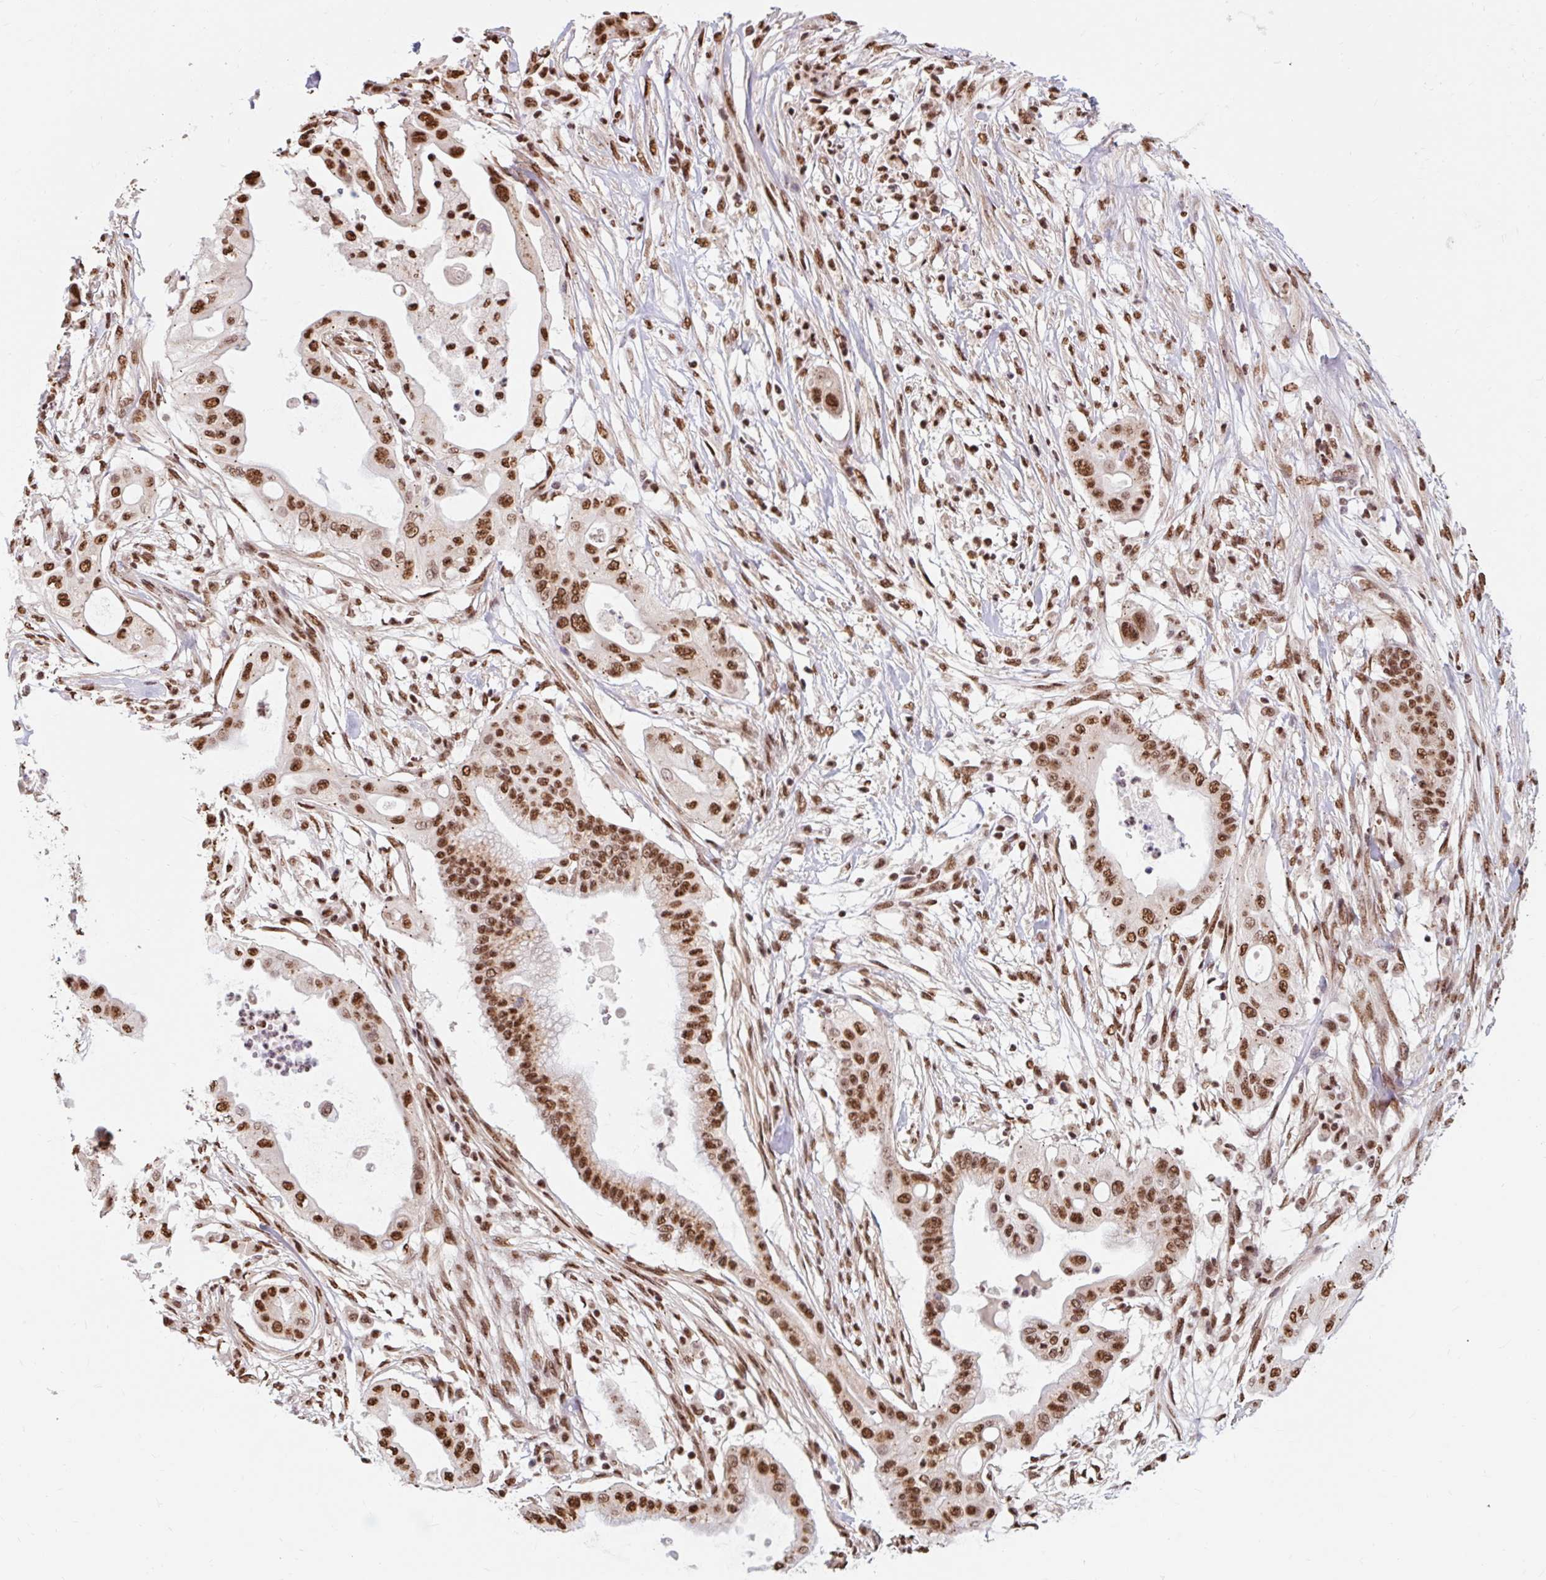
{"staining": {"intensity": "strong", "quantity": ">75%", "location": "nuclear"}, "tissue": "pancreatic cancer", "cell_type": "Tumor cells", "image_type": "cancer", "snomed": [{"axis": "morphology", "description": "Adenocarcinoma, NOS"}, {"axis": "topography", "description": "Pancreas"}], "caption": "Immunohistochemical staining of adenocarcinoma (pancreatic) displays strong nuclear protein staining in about >75% of tumor cells.", "gene": "BICRA", "patient": {"sex": "male", "age": 68}}